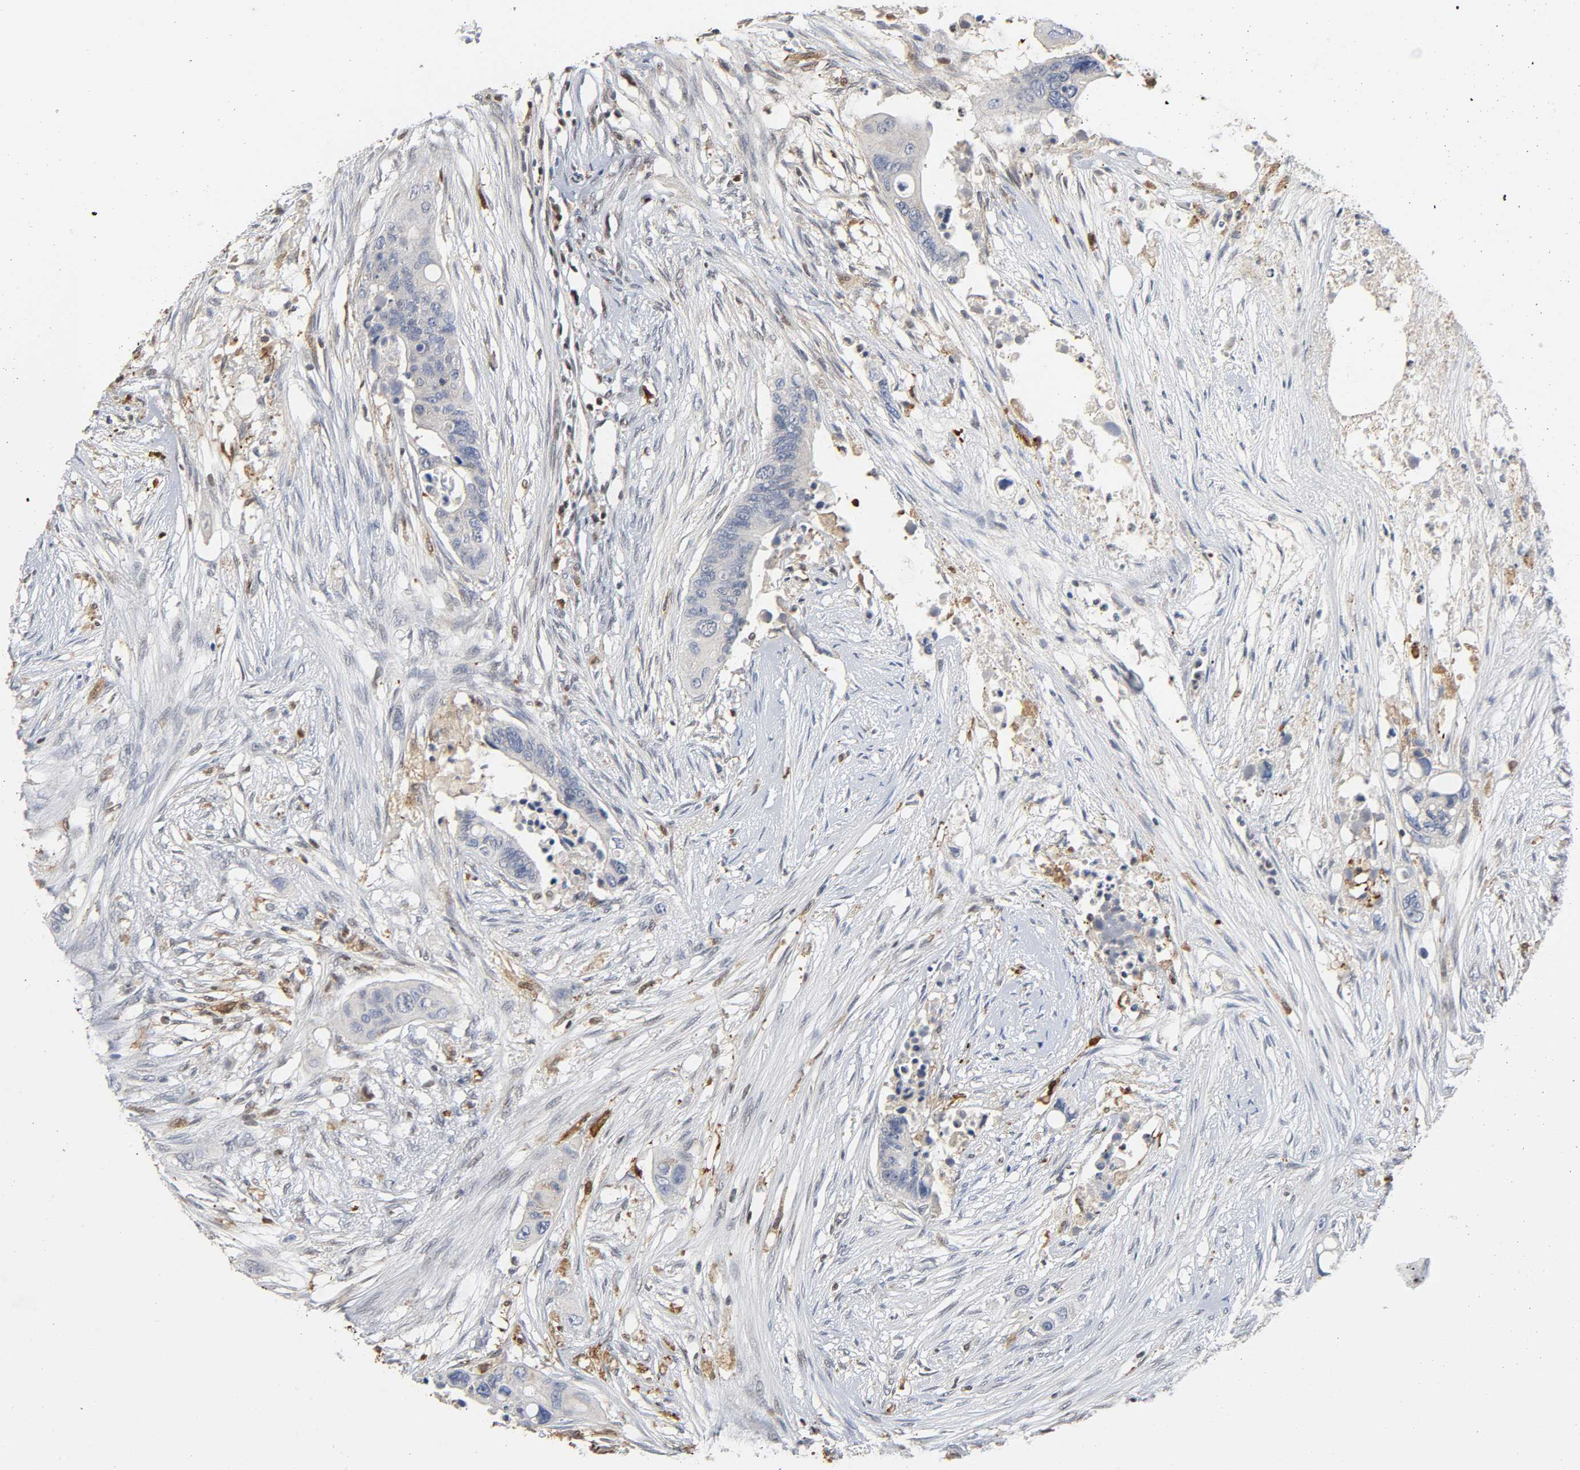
{"staining": {"intensity": "negative", "quantity": "none", "location": "none"}, "tissue": "colorectal cancer", "cell_type": "Tumor cells", "image_type": "cancer", "snomed": [{"axis": "morphology", "description": "Adenocarcinoma, NOS"}, {"axis": "topography", "description": "Colon"}], "caption": "An IHC photomicrograph of adenocarcinoma (colorectal) is shown. There is no staining in tumor cells of adenocarcinoma (colorectal). The staining was performed using DAB (3,3'-diaminobenzidine) to visualize the protein expression in brown, while the nuclei were stained in blue with hematoxylin (Magnification: 20x).", "gene": "KAT2B", "patient": {"sex": "female", "age": 57}}